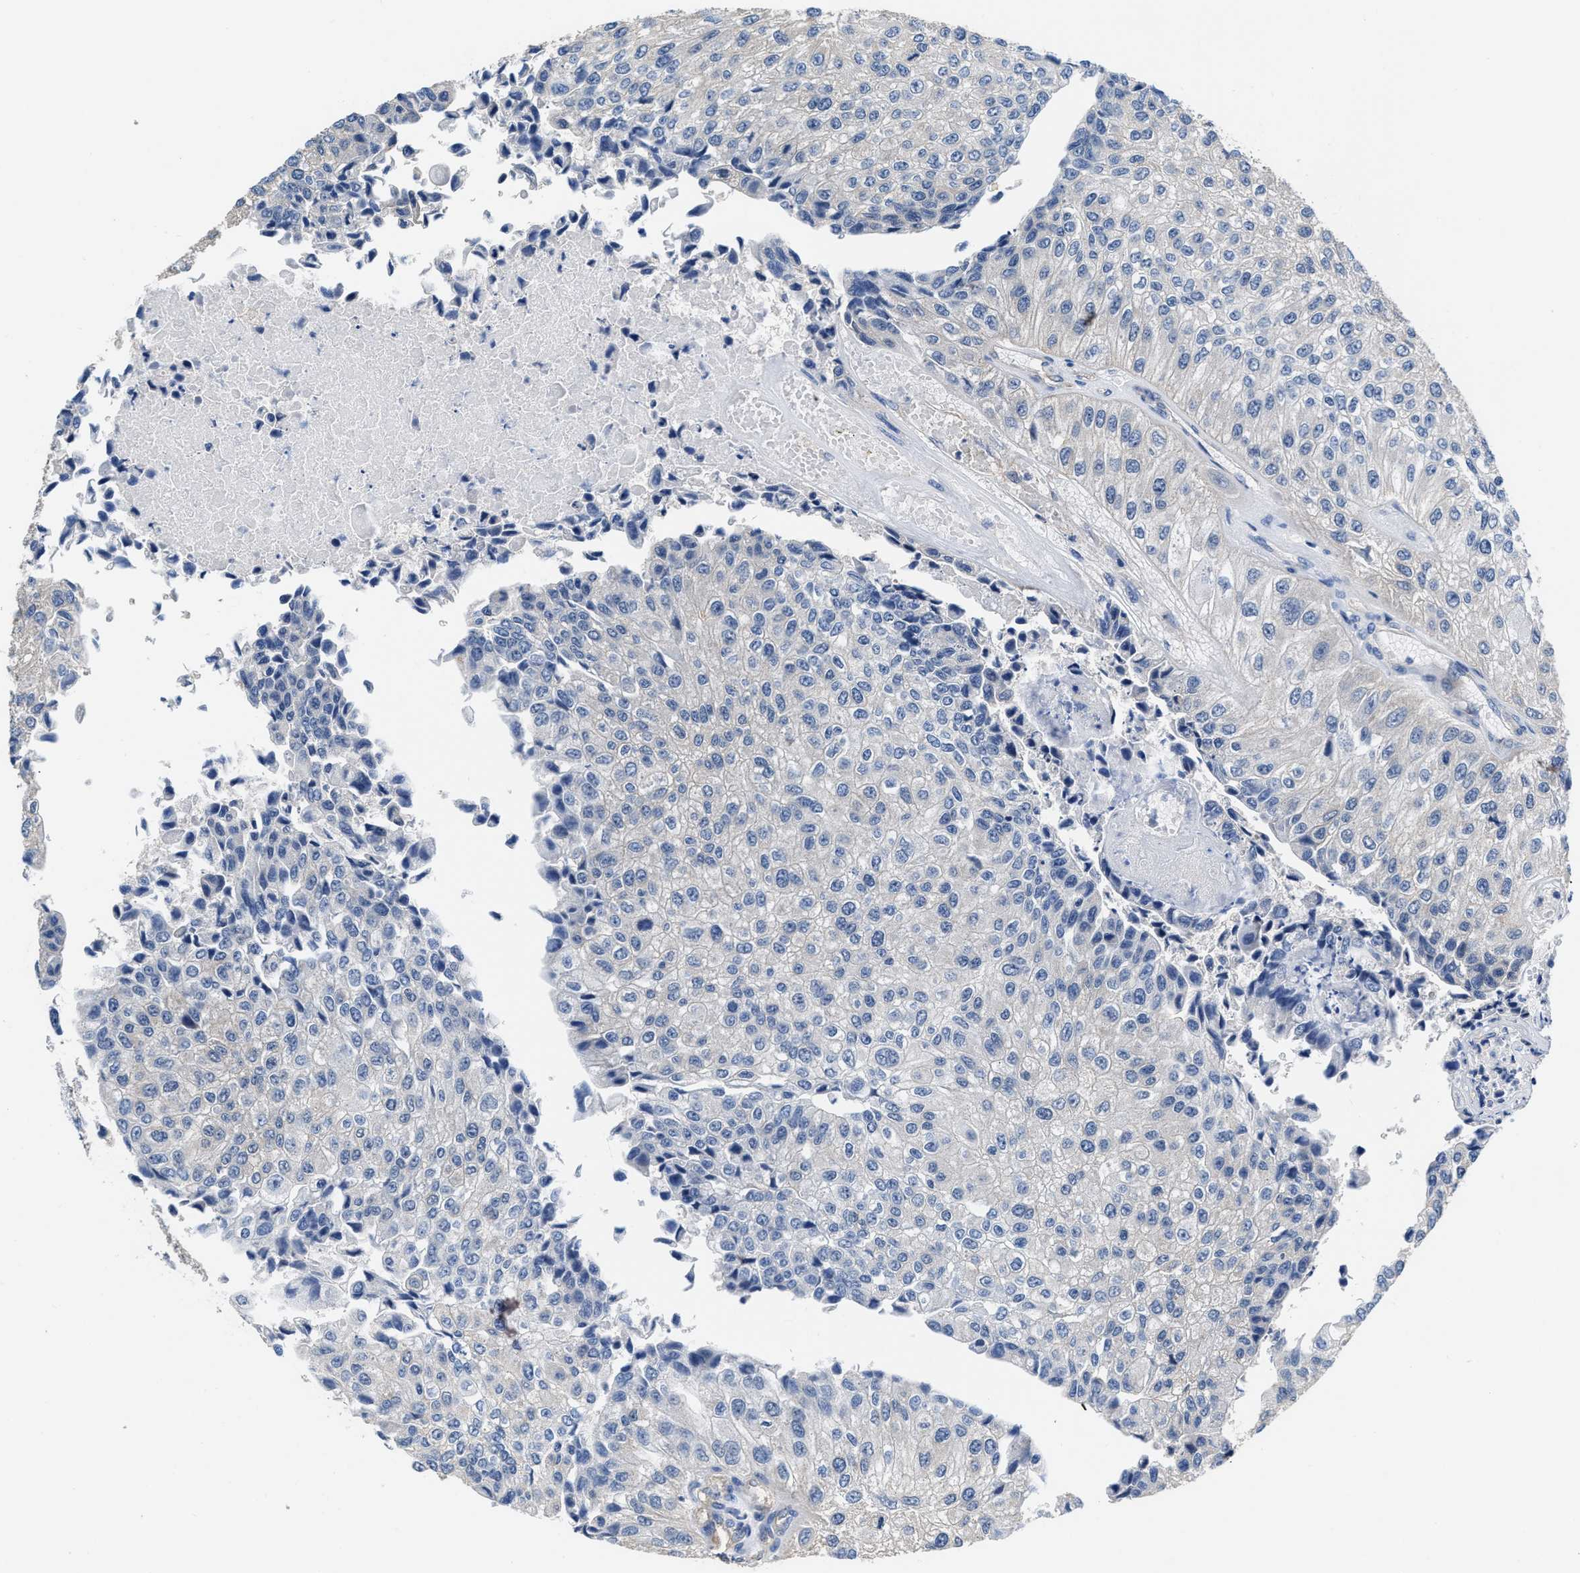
{"staining": {"intensity": "negative", "quantity": "none", "location": "none"}, "tissue": "urothelial cancer", "cell_type": "Tumor cells", "image_type": "cancer", "snomed": [{"axis": "morphology", "description": "Urothelial carcinoma, High grade"}, {"axis": "topography", "description": "Kidney"}, {"axis": "topography", "description": "Urinary bladder"}], "caption": "Immunohistochemistry image of neoplastic tissue: human high-grade urothelial carcinoma stained with DAB shows no significant protein positivity in tumor cells.", "gene": "C22orf42", "patient": {"sex": "male", "age": 77}}